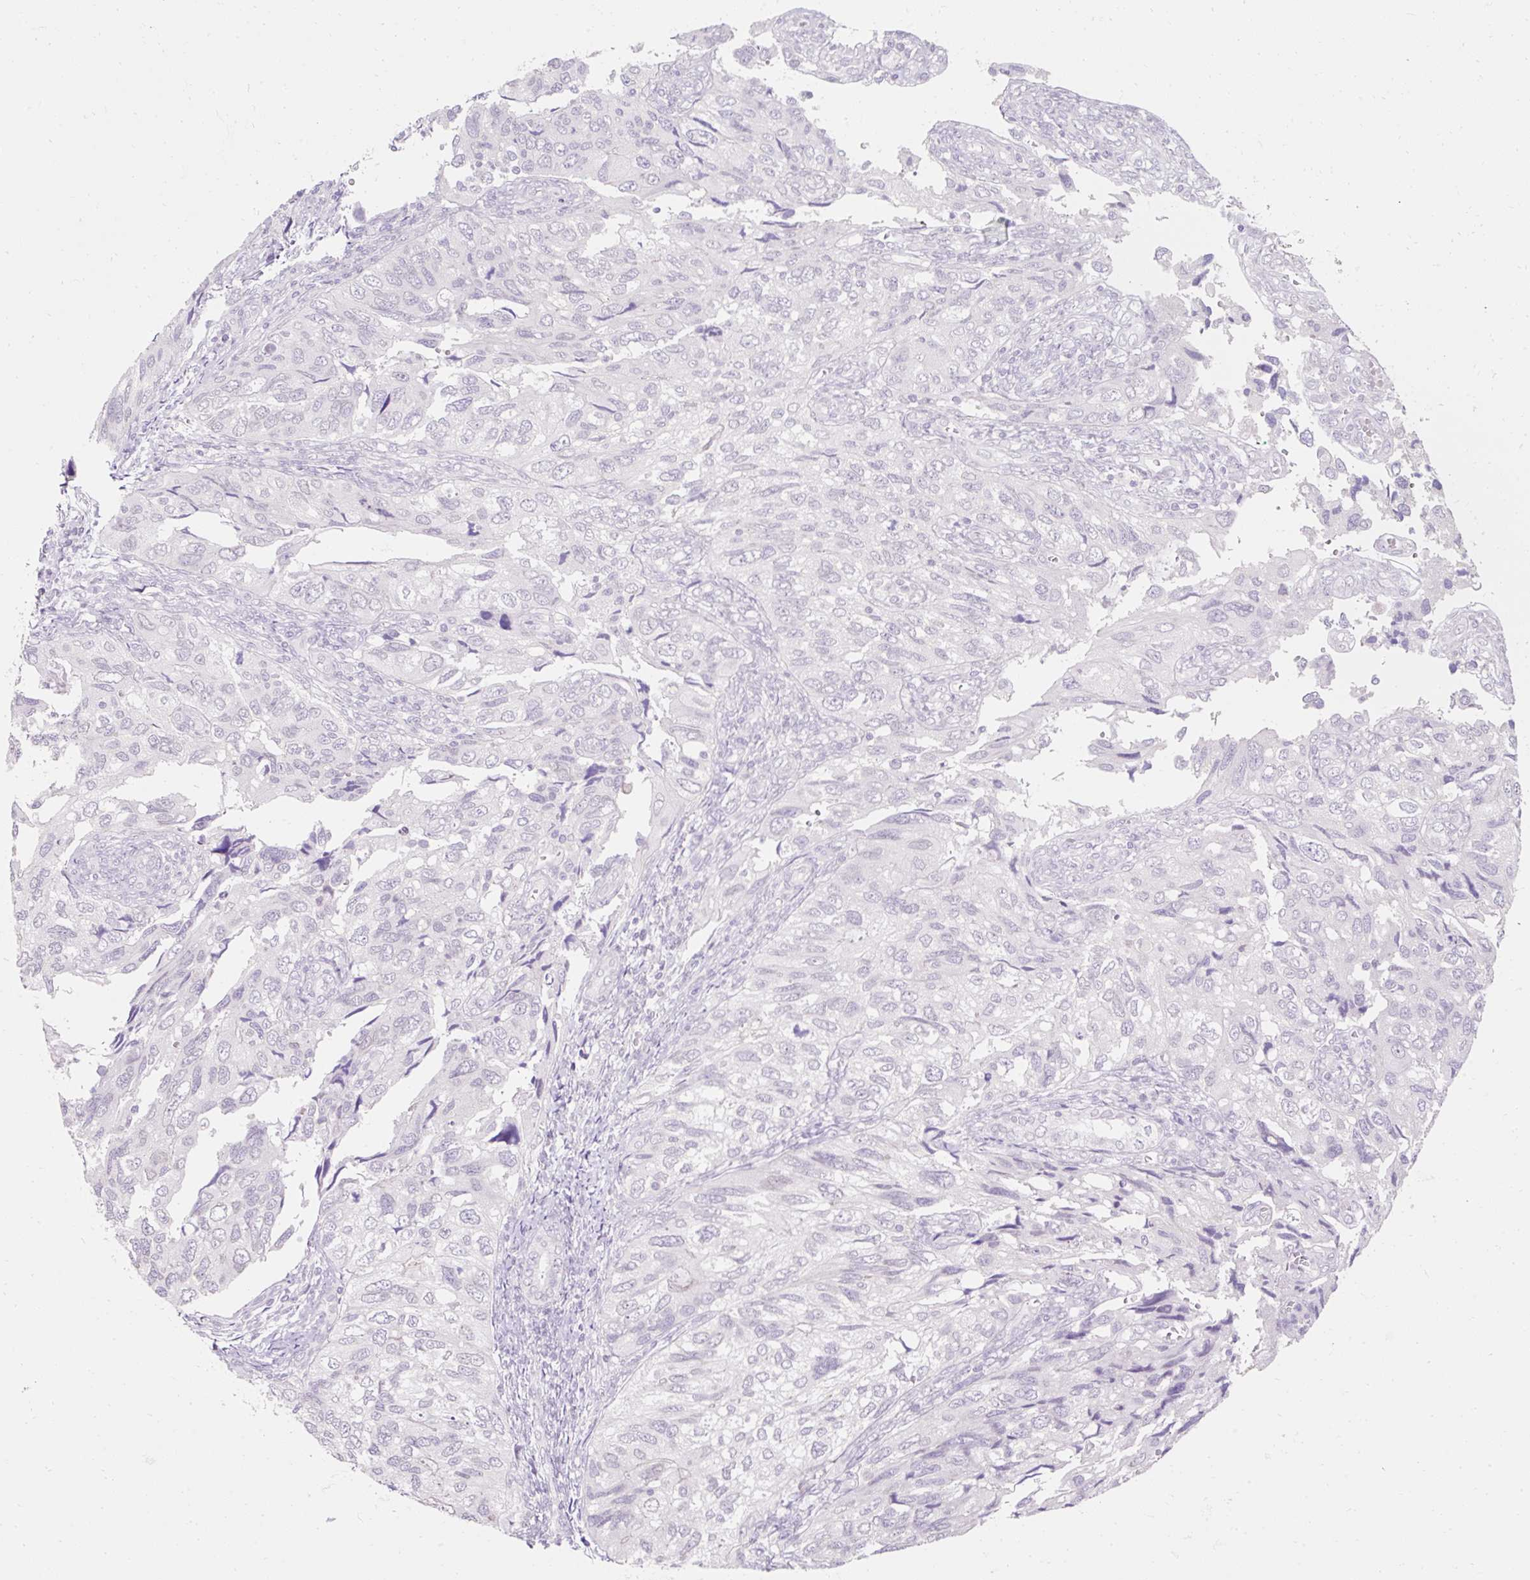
{"staining": {"intensity": "negative", "quantity": "none", "location": "none"}, "tissue": "endometrial cancer", "cell_type": "Tumor cells", "image_type": "cancer", "snomed": [{"axis": "morphology", "description": "Carcinoma, NOS"}, {"axis": "topography", "description": "Uterus"}], "caption": "A high-resolution micrograph shows immunohistochemistry staining of carcinoma (endometrial), which demonstrates no significant expression in tumor cells.", "gene": "ZNF610", "patient": {"sex": "female", "age": 76}}